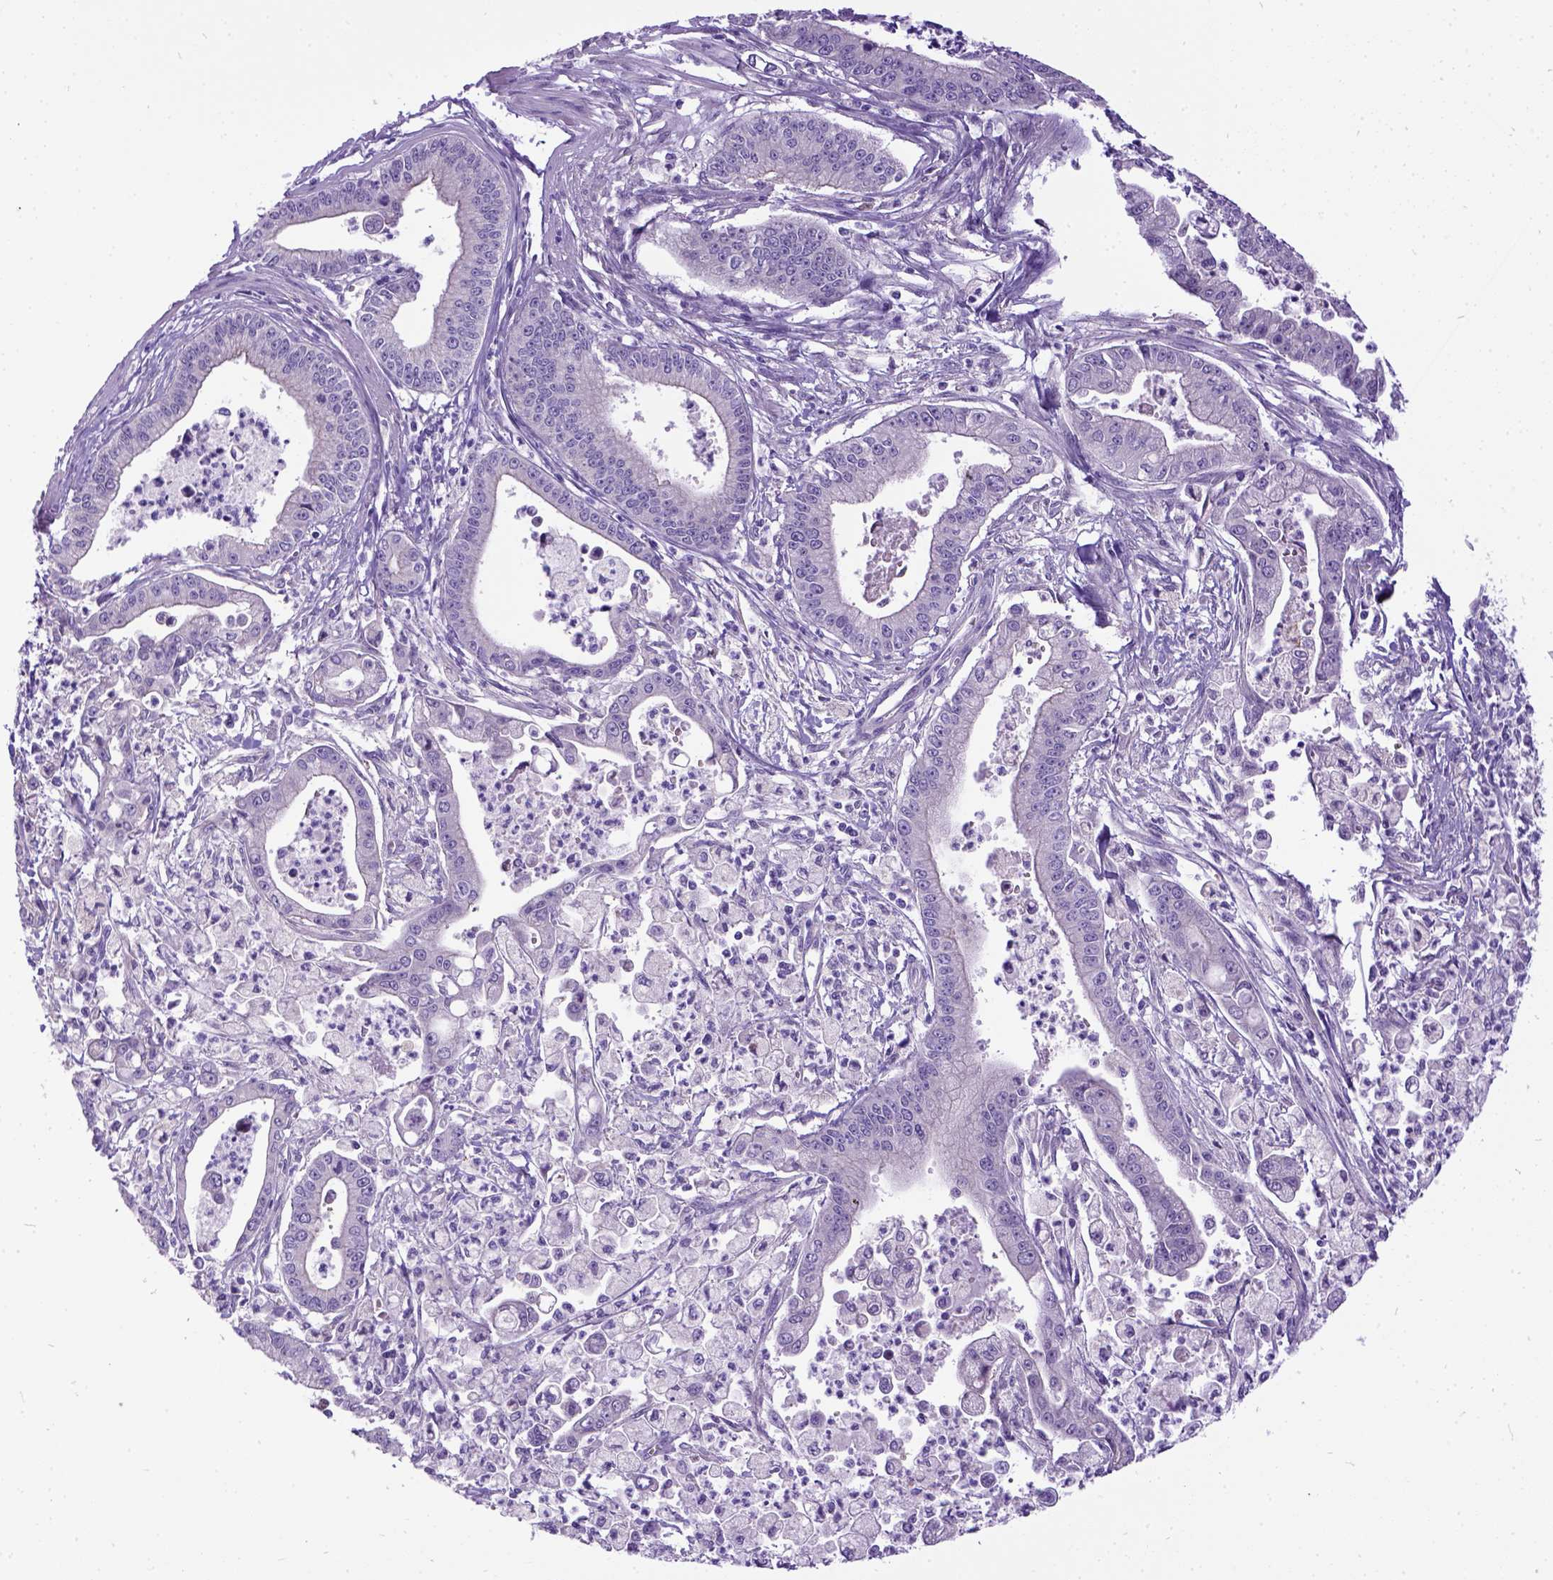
{"staining": {"intensity": "negative", "quantity": "none", "location": "none"}, "tissue": "pancreatic cancer", "cell_type": "Tumor cells", "image_type": "cancer", "snomed": [{"axis": "morphology", "description": "Adenocarcinoma, NOS"}, {"axis": "topography", "description": "Pancreas"}], "caption": "High magnification brightfield microscopy of pancreatic cancer (adenocarcinoma) stained with DAB (3,3'-diaminobenzidine) (brown) and counterstained with hematoxylin (blue): tumor cells show no significant staining. (Stains: DAB IHC with hematoxylin counter stain, Microscopy: brightfield microscopy at high magnification).", "gene": "NEK5", "patient": {"sex": "female", "age": 65}}